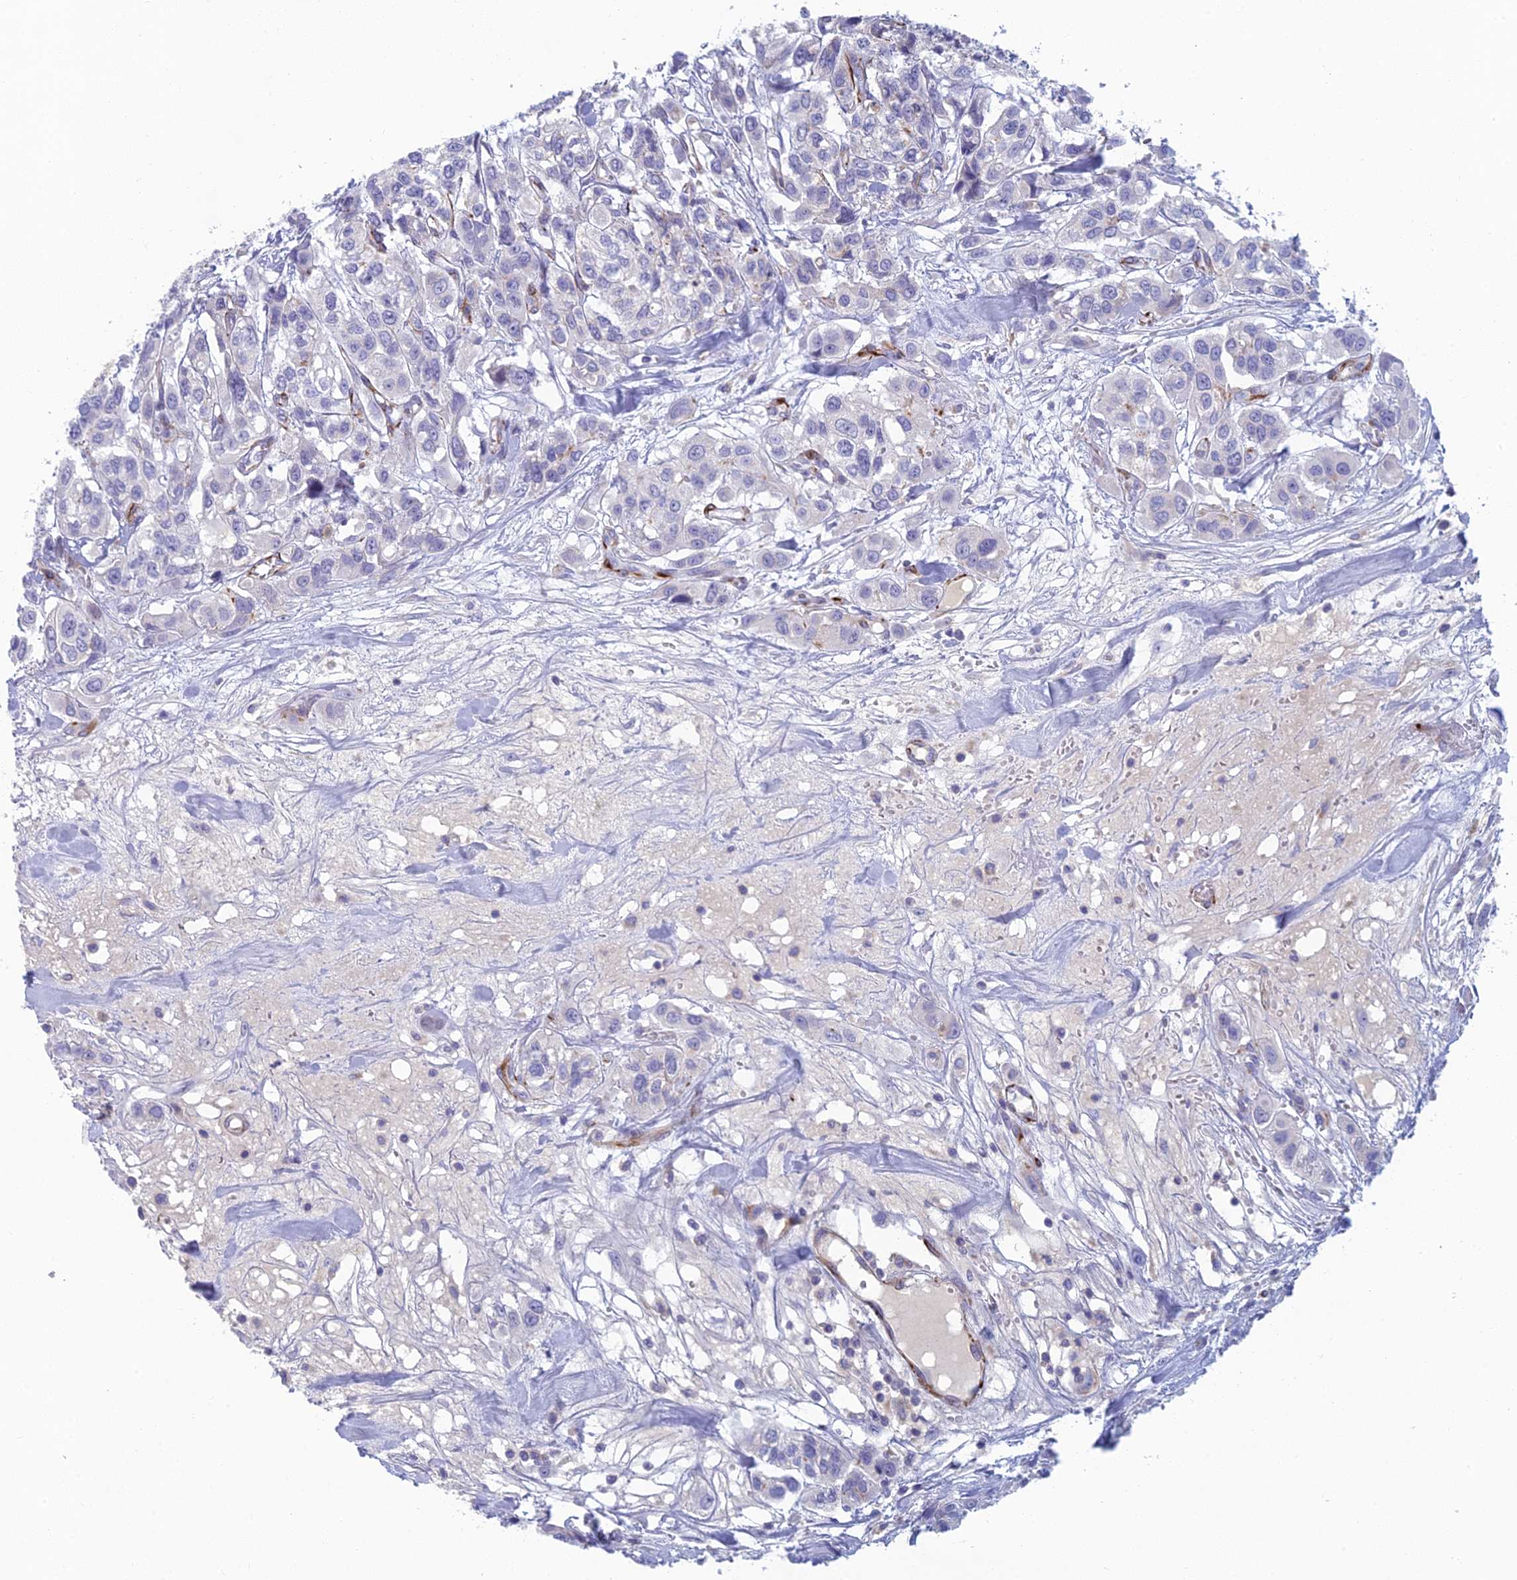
{"staining": {"intensity": "negative", "quantity": "none", "location": "none"}, "tissue": "urothelial cancer", "cell_type": "Tumor cells", "image_type": "cancer", "snomed": [{"axis": "morphology", "description": "Urothelial carcinoma, High grade"}, {"axis": "topography", "description": "Urinary bladder"}], "caption": "High power microscopy micrograph of an IHC image of high-grade urothelial carcinoma, revealing no significant positivity in tumor cells. Nuclei are stained in blue.", "gene": "FERD3L", "patient": {"sex": "male", "age": 67}}